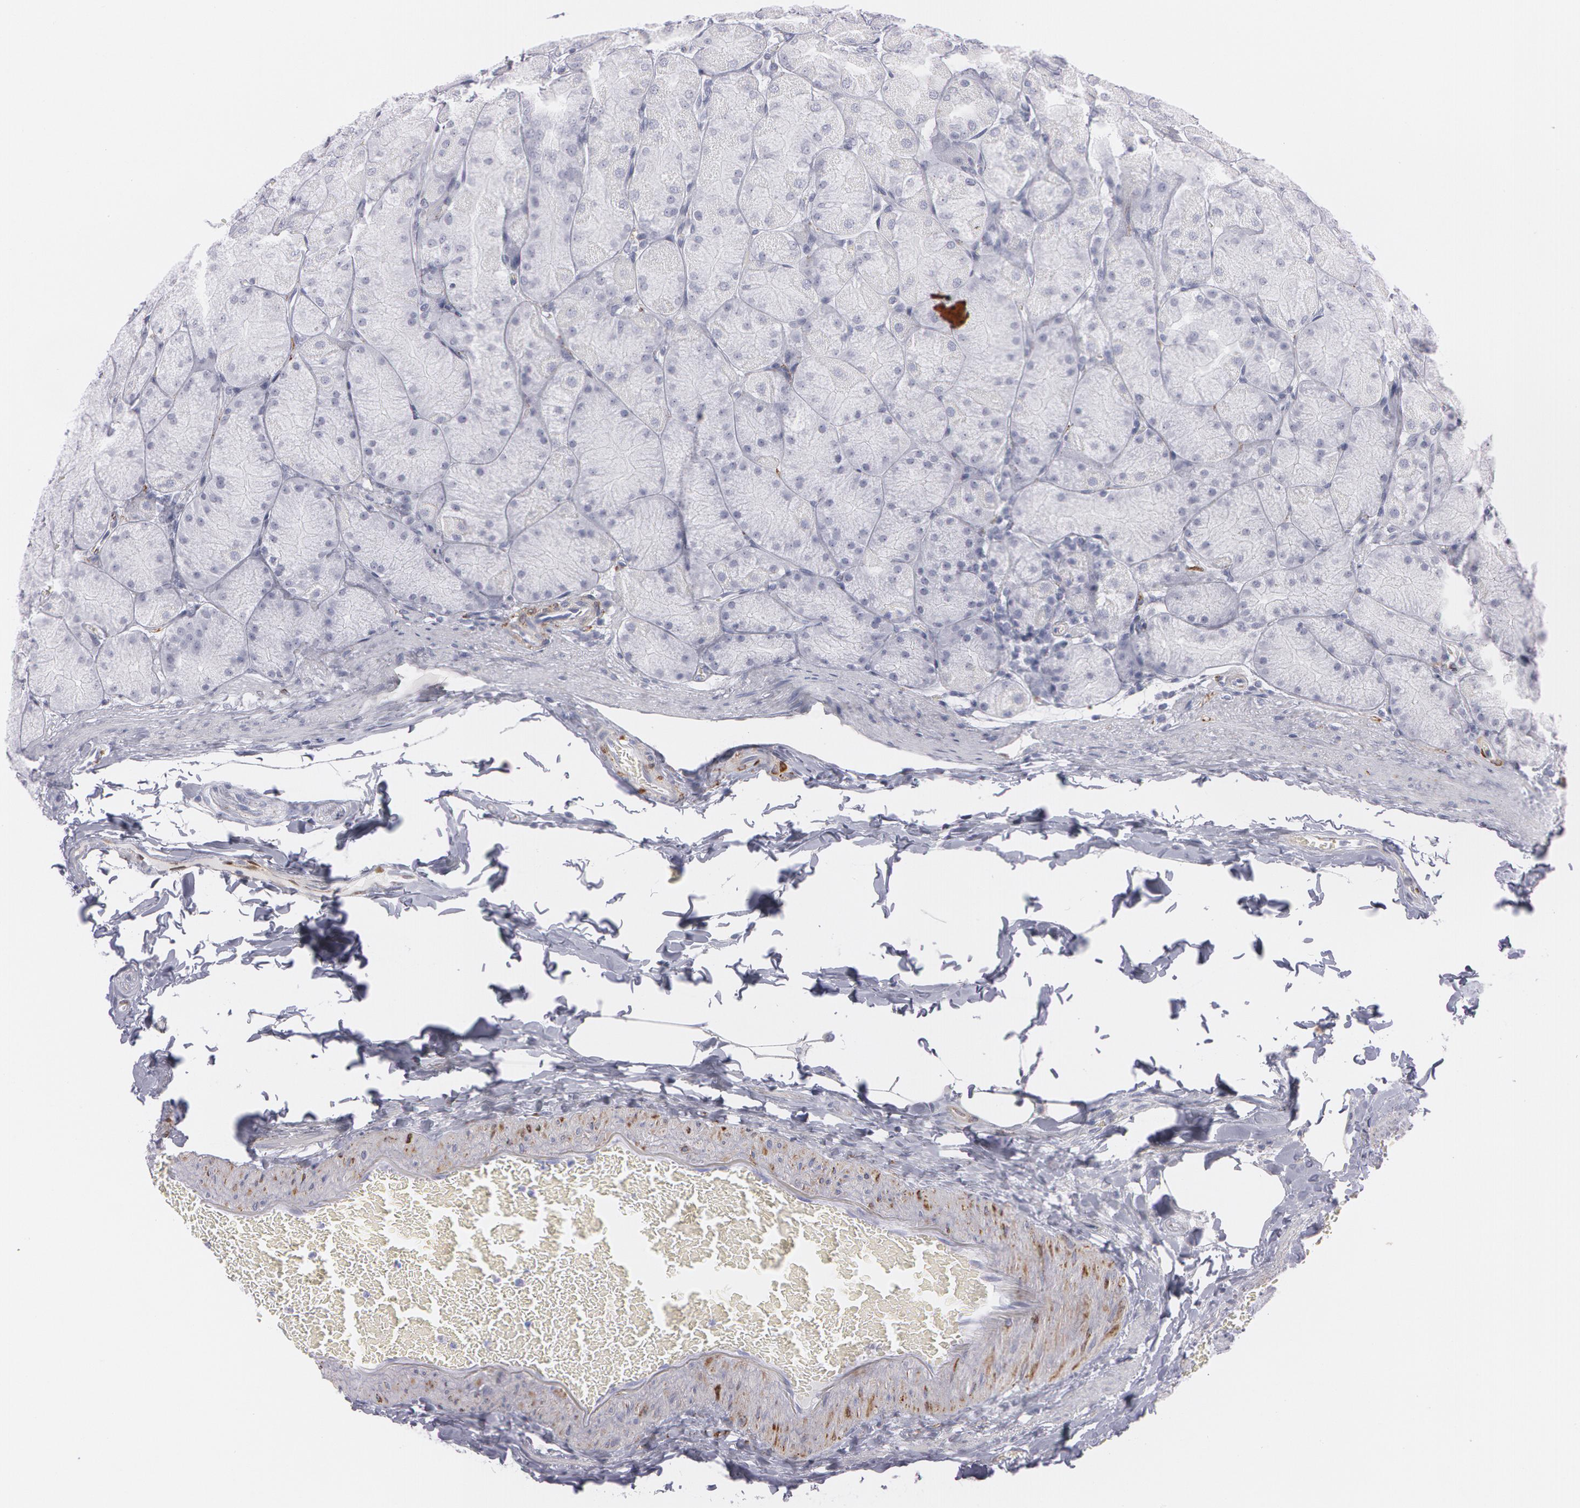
{"staining": {"intensity": "negative", "quantity": "none", "location": "none"}, "tissue": "stomach", "cell_type": "Glandular cells", "image_type": "normal", "snomed": [{"axis": "morphology", "description": "Normal tissue, NOS"}, {"axis": "topography", "description": "Stomach, upper"}], "caption": "Immunohistochemical staining of normal human stomach demonstrates no significant positivity in glandular cells. (DAB (3,3'-diaminobenzidine) immunohistochemistry (IHC) visualized using brightfield microscopy, high magnification).", "gene": "SNCG", "patient": {"sex": "female", "age": 56}}